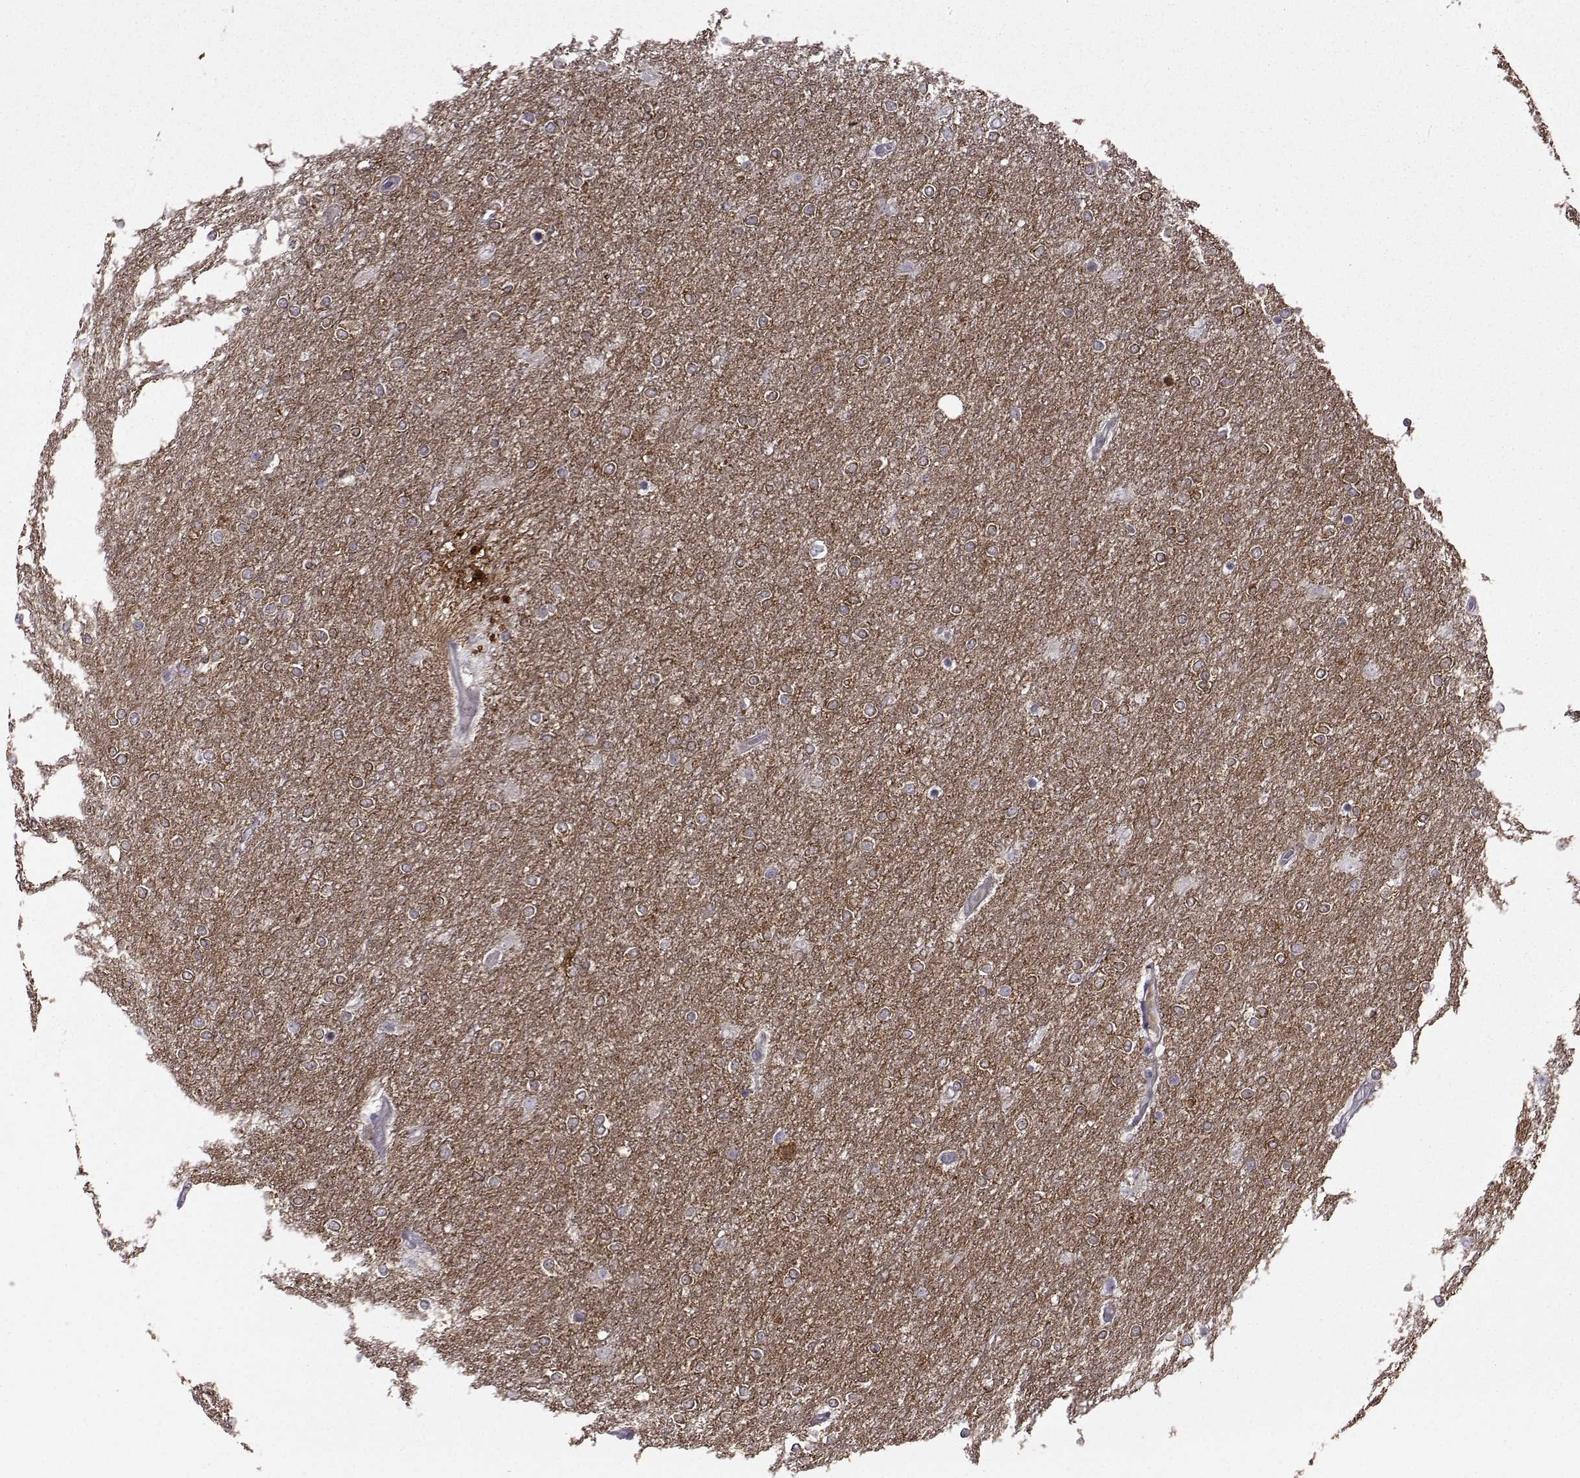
{"staining": {"intensity": "negative", "quantity": "none", "location": "none"}, "tissue": "glioma", "cell_type": "Tumor cells", "image_type": "cancer", "snomed": [{"axis": "morphology", "description": "Glioma, malignant, High grade"}, {"axis": "topography", "description": "Brain"}], "caption": "This is an immunohistochemistry (IHC) micrograph of human glioma. There is no expression in tumor cells.", "gene": "NECAB3", "patient": {"sex": "female", "age": 61}}